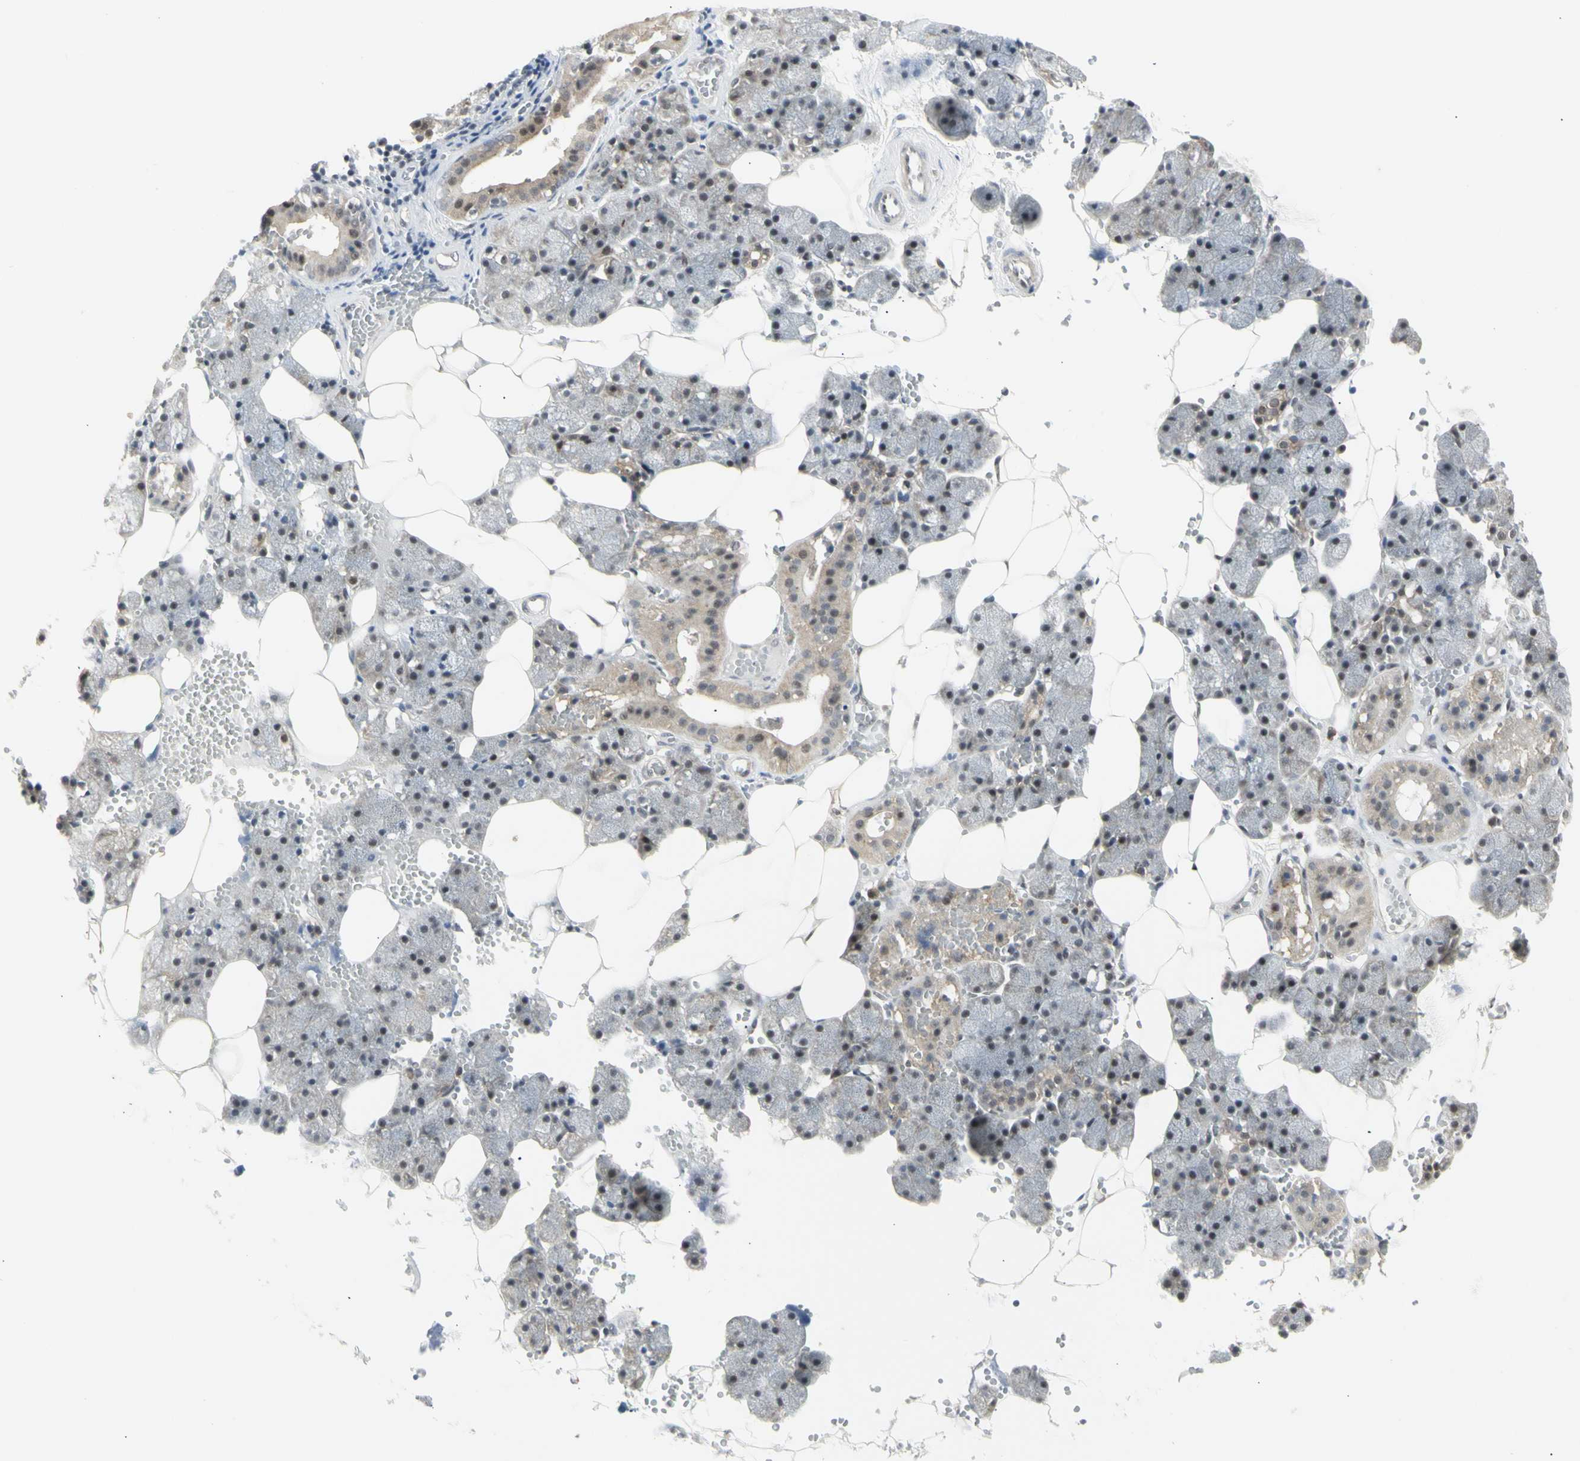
{"staining": {"intensity": "weak", "quantity": "25%-75%", "location": "cytoplasmic/membranous,nuclear"}, "tissue": "salivary gland", "cell_type": "Glandular cells", "image_type": "normal", "snomed": [{"axis": "morphology", "description": "Normal tissue, NOS"}, {"axis": "topography", "description": "Salivary gland"}], "caption": "Salivary gland stained for a protein reveals weak cytoplasmic/membranous,nuclear positivity in glandular cells. The protein of interest is shown in brown color, while the nuclei are stained blue.", "gene": "DHRS7B", "patient": {"sex": "male", "age": 62}}